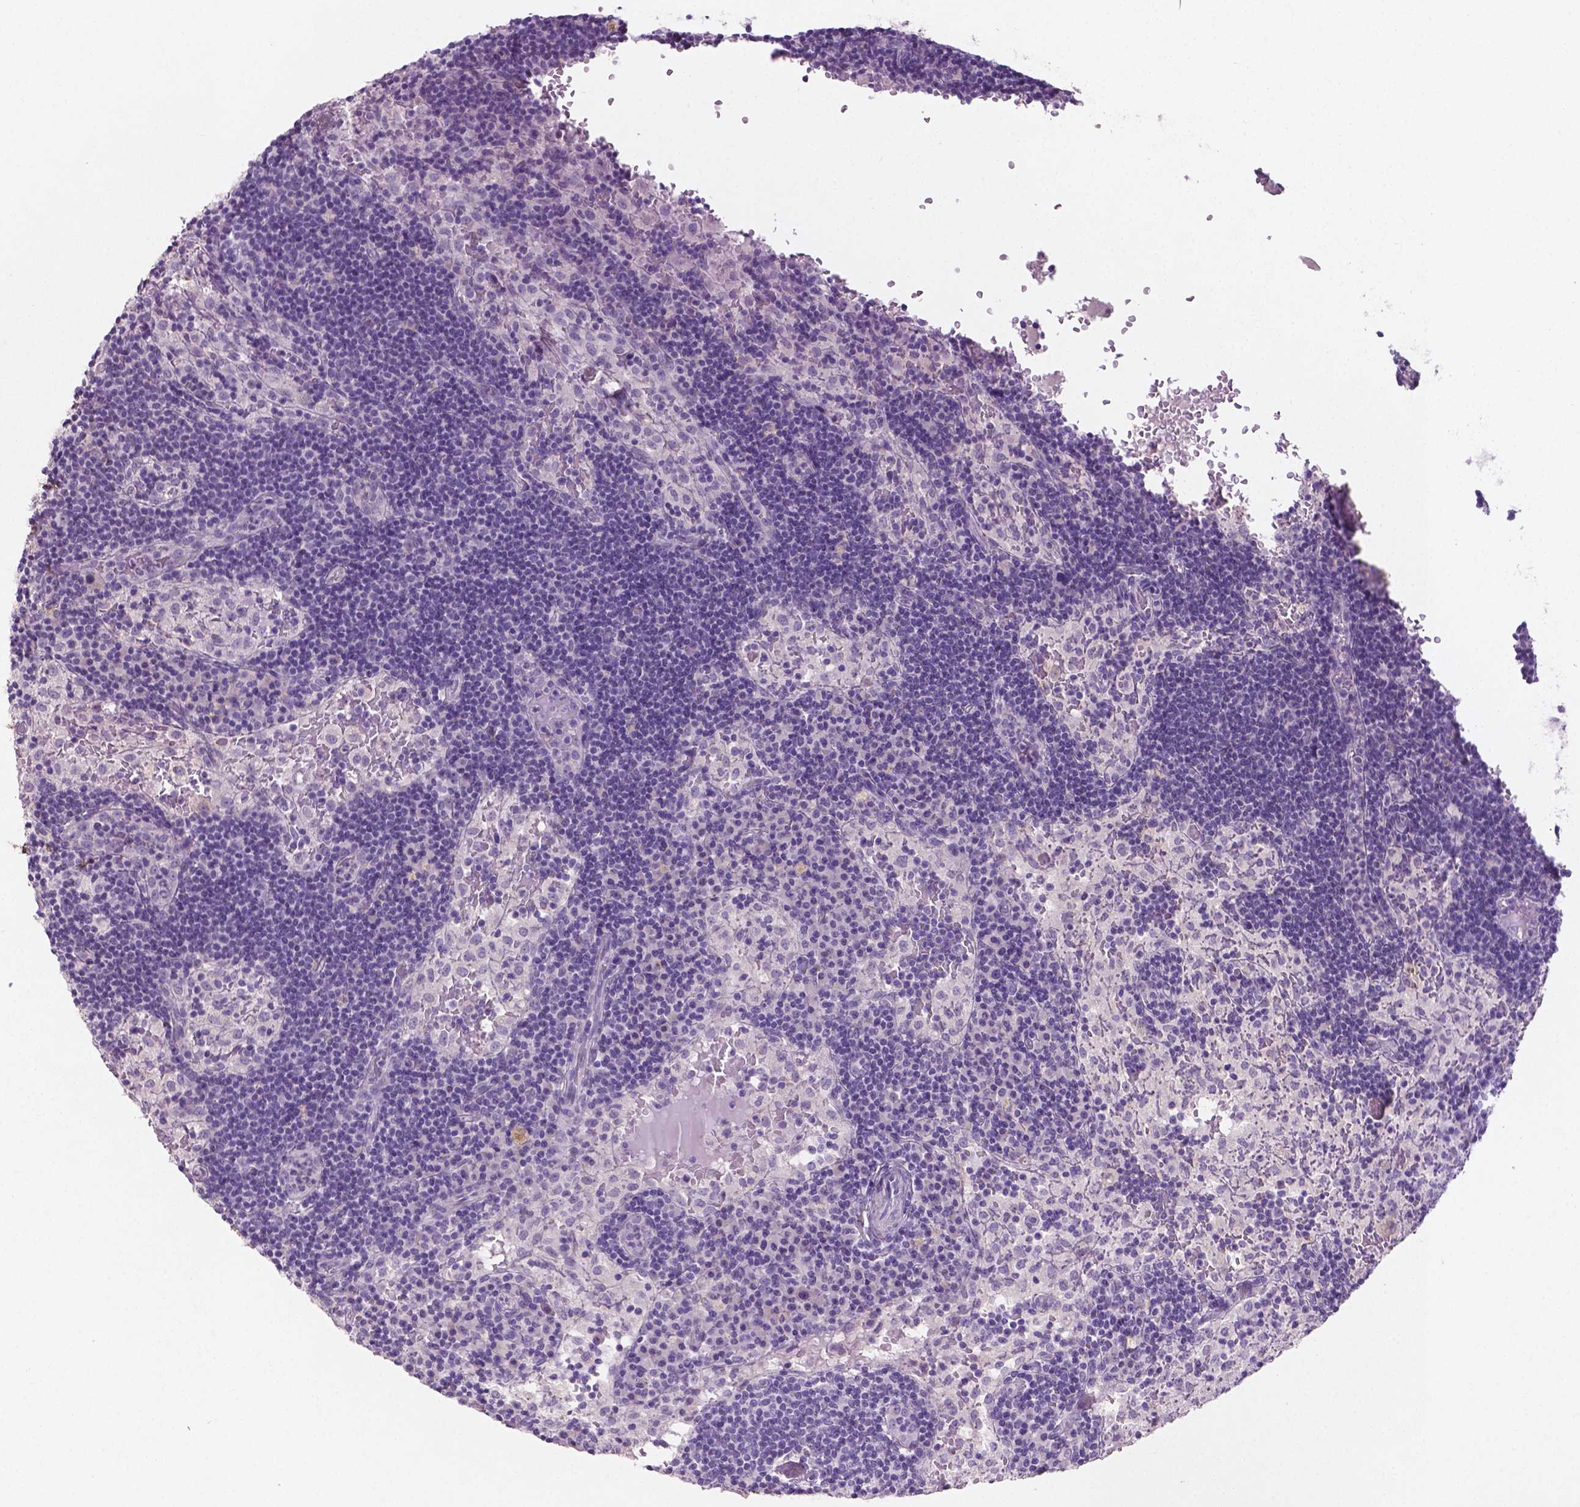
{"staining": {"intensity": "negative", "quantity": "none", "location": "none"}, "tissue": "lymph node", "cell_type": "Germinal center cells", "image_type": "normal", "snomed": [{"axis": "morphology", "description": "Normal tissue, NOS"}, {"axis": "topography", "description": "Lymph node"}], "caption": "The histopathology image shows no staining of germinal center cells in benign lymph node.", "gene": "DLG2", "patient": {"sex": "male", "age": 62}}